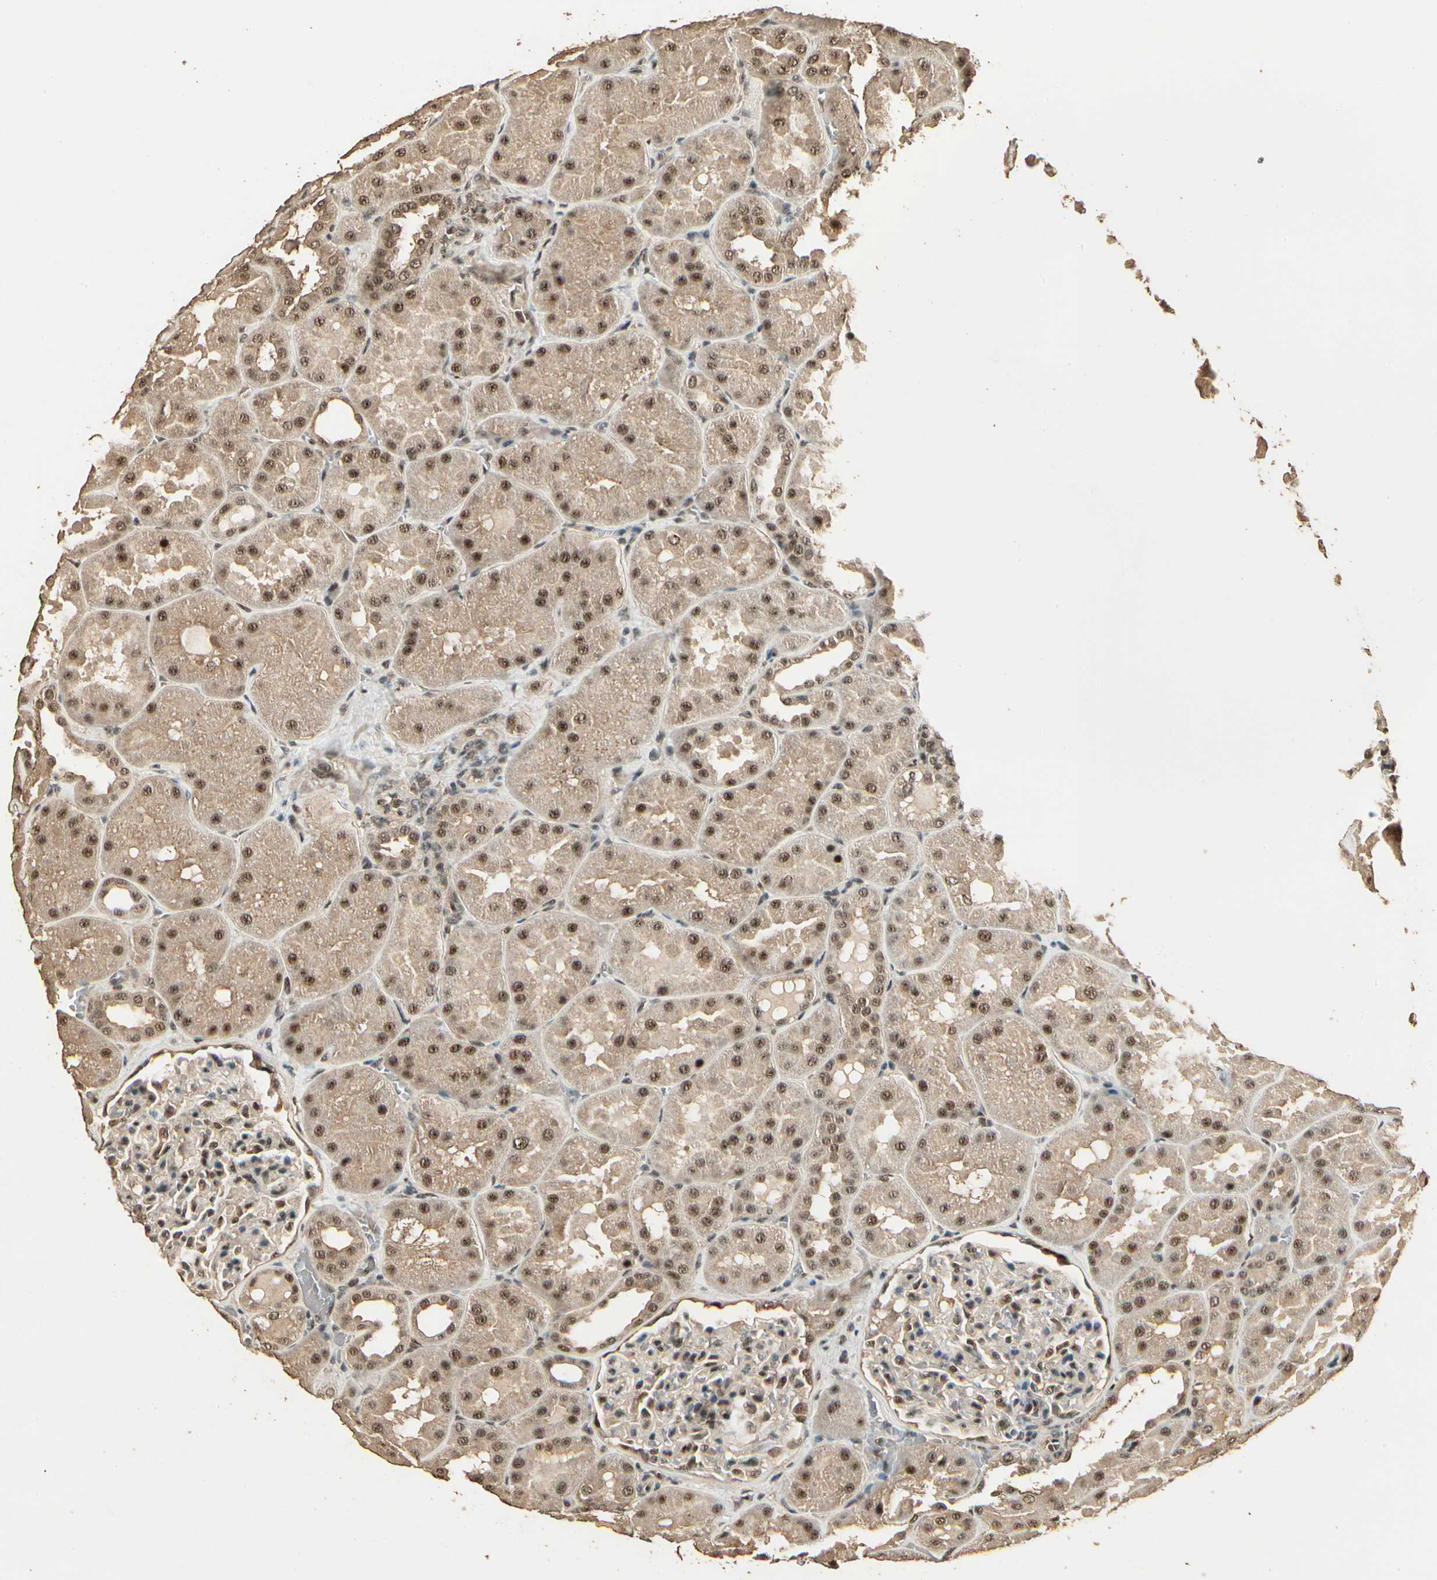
{"staining": {"intensity": "moderate", "quantity": ">75%", "location": "nuclear"}, "tissue": "kidney", "cell_type": "Cells in glomeruli", "image_type": "normal", "snomed": [{"axis": "morphology", "description": "Normal tissue, NOS"}, {"axis": "topography", "description": "Kidney"}], "caption": "Kidney stained with a brown dye reveals moderate nuclear positive expression in about >75% of cells in glomeruli.", "gene": "RBM25", "patient": {"sex": "male", "age": 28}}